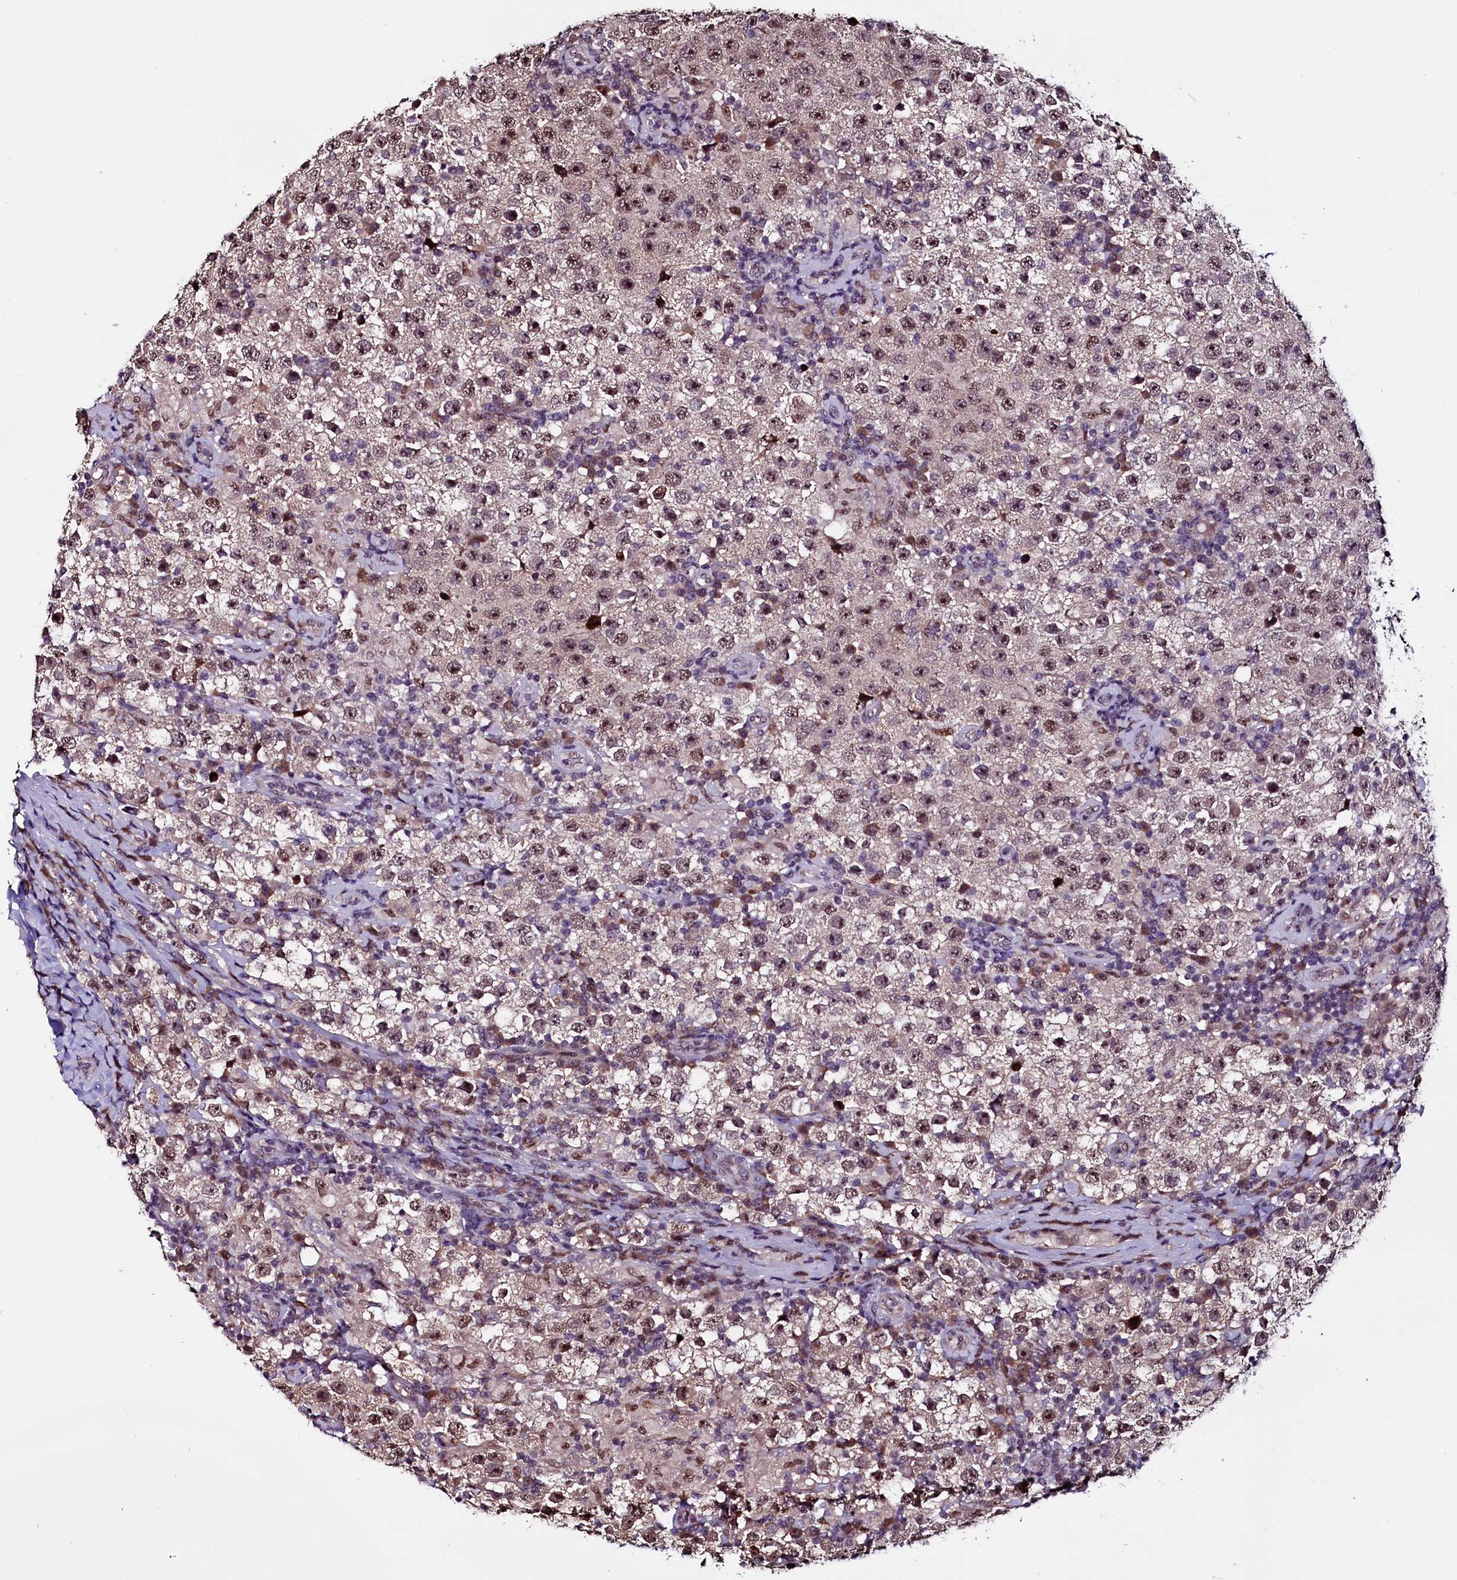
{"staining": {"intensity": "moderate", "quantity": ">75%", "location": "nuclear"}, "tissue": "testis cancer", "cell_type": "Tumor cells", "image_type": "cancer", "snomed": [{"axis": "morphology", "description": "Normal tissue, NOS"}, {"axis": "morphology", "description": "Urothelial carcinoma, High grade"}, {"axis": "morphology", "description": "Seminoma, NOS"}, {"axis": "morphology", "description": "Carcinoma, Embryonal, NOS"}, {"axis": "topography", "description": "Urinary bladder"}, {"axis": "topography", "description": "Testis"}], "caption": "A high-resolution micrograph shows immunohistochemistry staining of testis cancer (high-grade urothelial carcinoma), which displays moderate nuclear expression in about >75% of tumor cells.", "gene": "RNMT", "patient": {"sex": "male", "age": 41}}